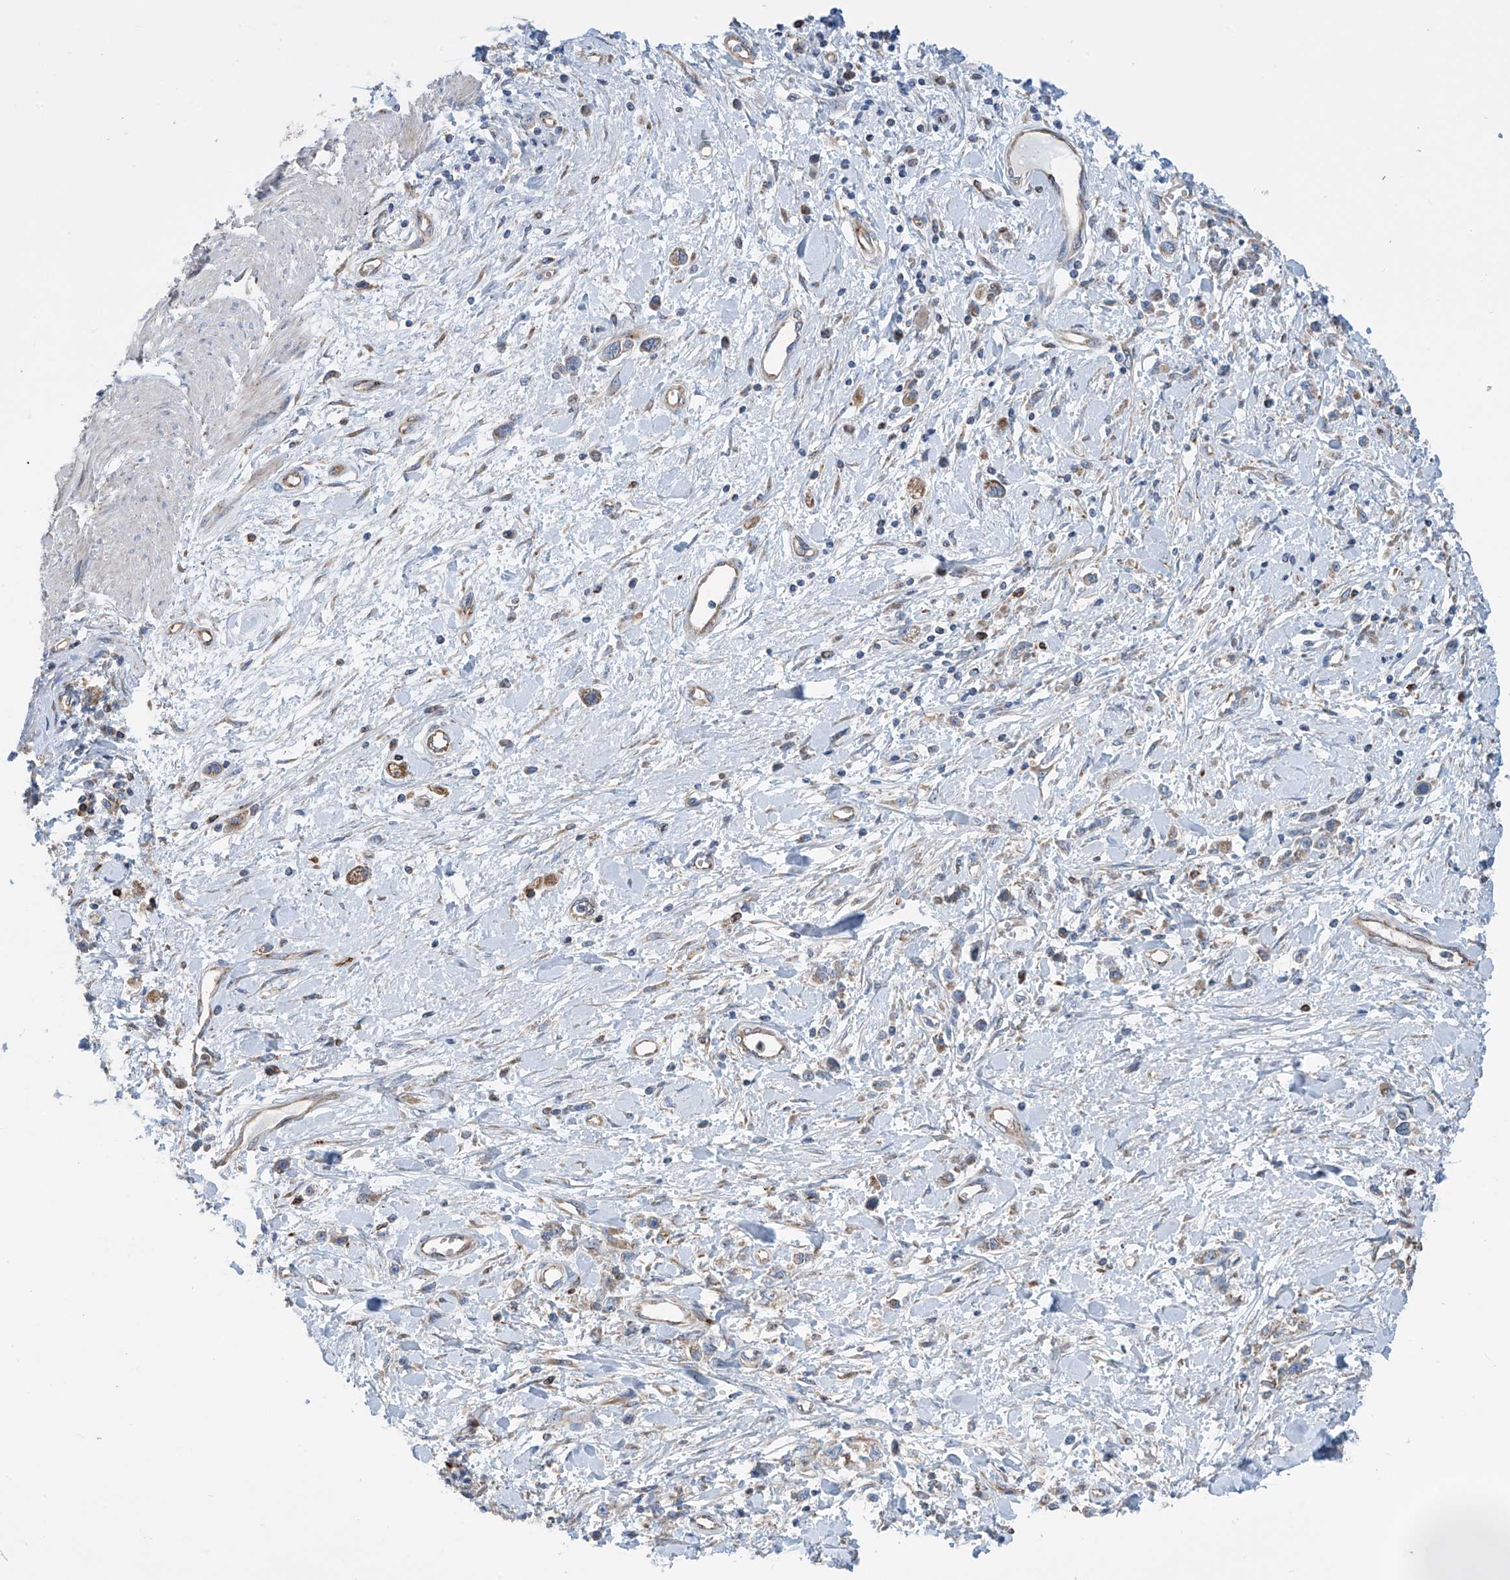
{"staining": {"intensity": "moderate", "quantity": "25%-75%", "location": "cytoplasmic/membranous"}, "tissue": "stomach cancer", "cell_type": "Tumor cells", "image_type": "cancer", "snomed": [{"axis": "morphology", "description": "Adenocarcinoma, NOS"}, {"axis": "topography", "description": "Stomach"}], "caption": "Immunohistochemistry (IHC) of human stomach cancer demonstrates medium levels of moderate cytoplasmic/membranous positivity in approximately 25%-75% of tumor cells.", "gene": "EIF5B", "patient": {"sex": "female", "age": 76}}